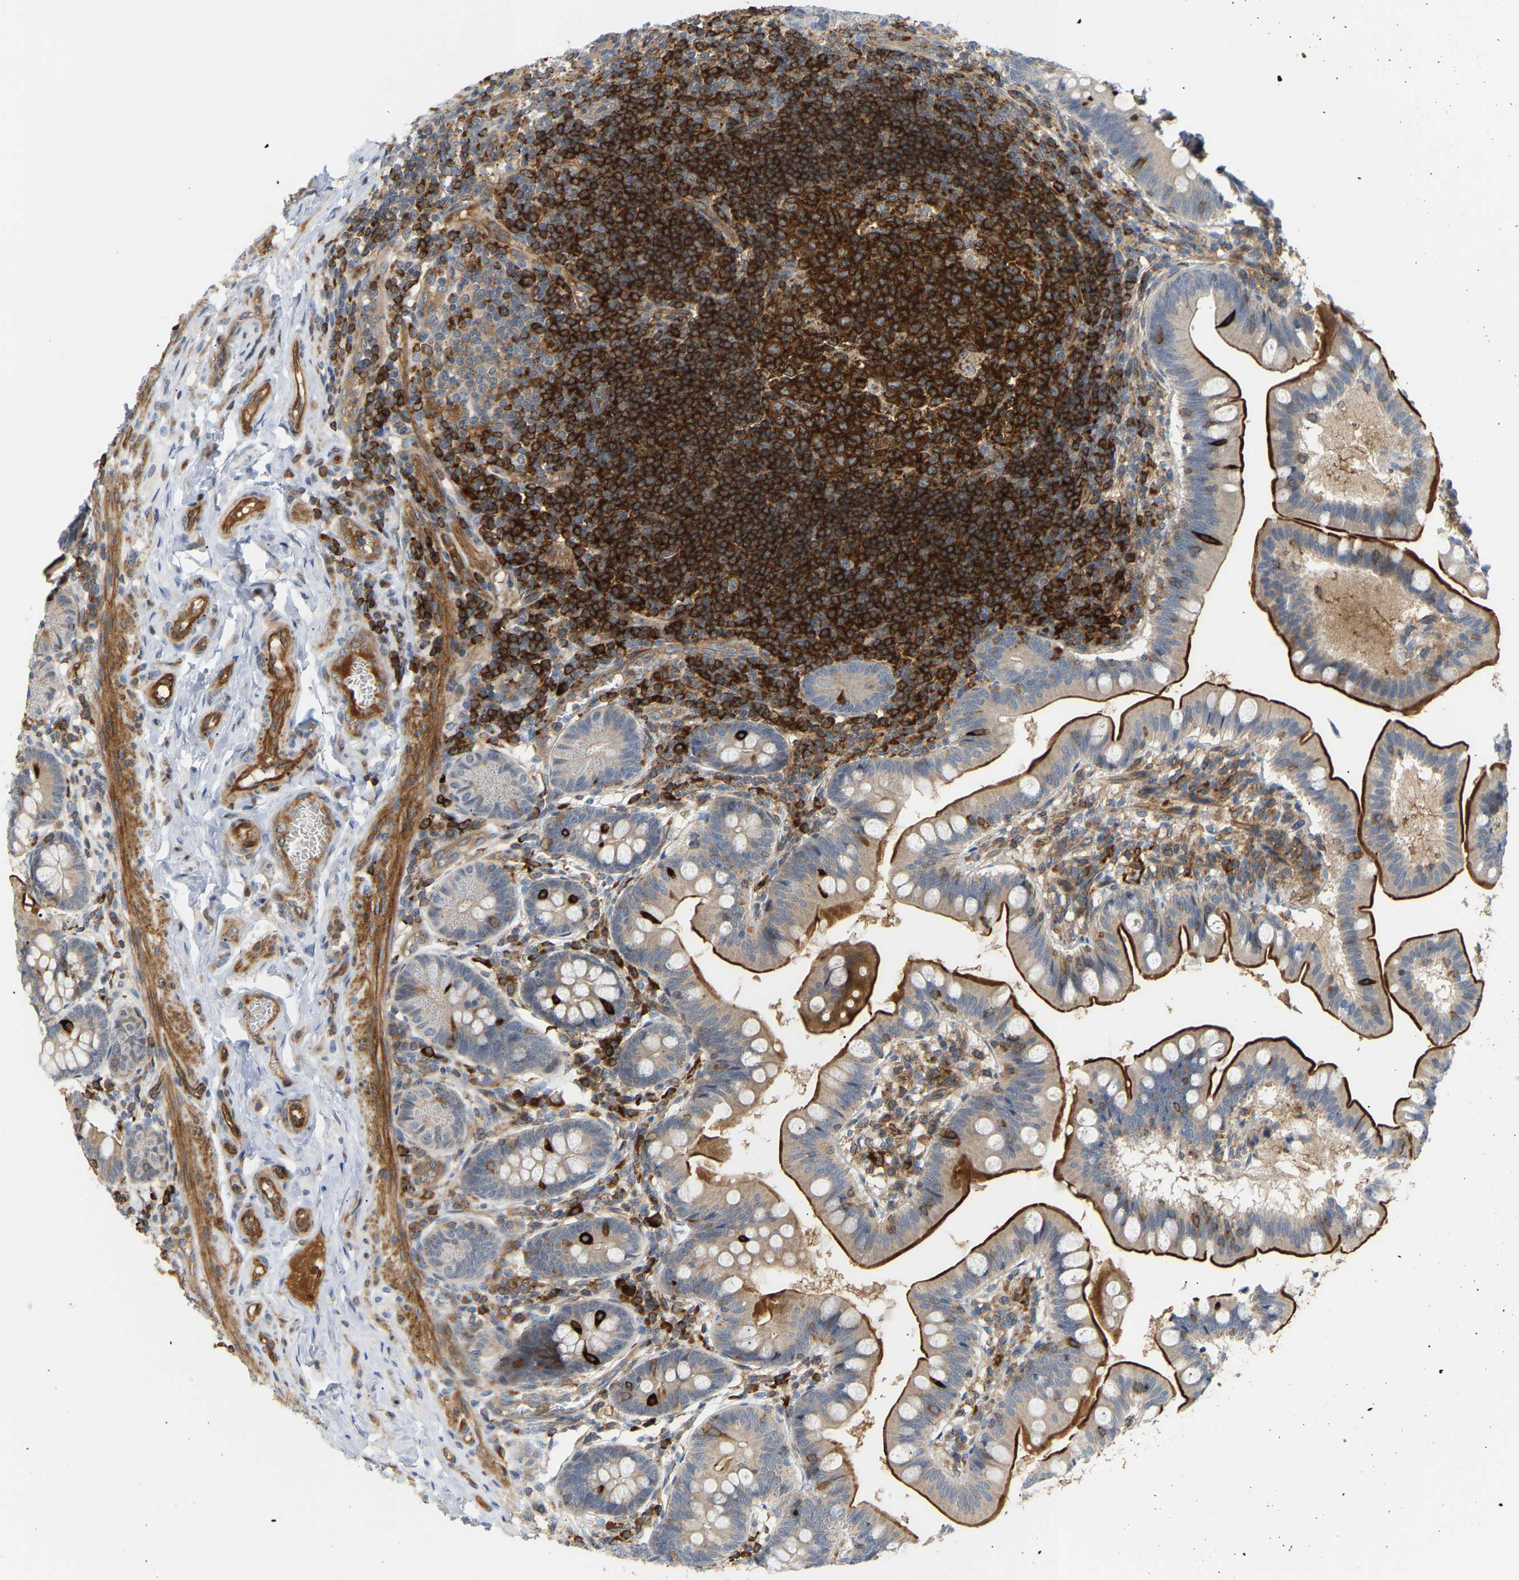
{"staining": {"intensity": "strong", "quantity": "25%-75%", "location": "cytoplasmic/membranous"}, "tissue": "small intestine", "cell_type": "Glandular cells", "image_type": "normal", "snomed": [{"axis": "morphology", "description": "Normal tissue, NOS"}, {"axis": "topography", "description": "Small intestine"}], "caption": "There is high levels of strong cytoplasmic/membranous positivity in glandular cells of normal small intestine, as demonstrated by immunohistochemical staining (brown color).", "gene": "PLCG2", "patient": {"sex": "male", "age": 7}}